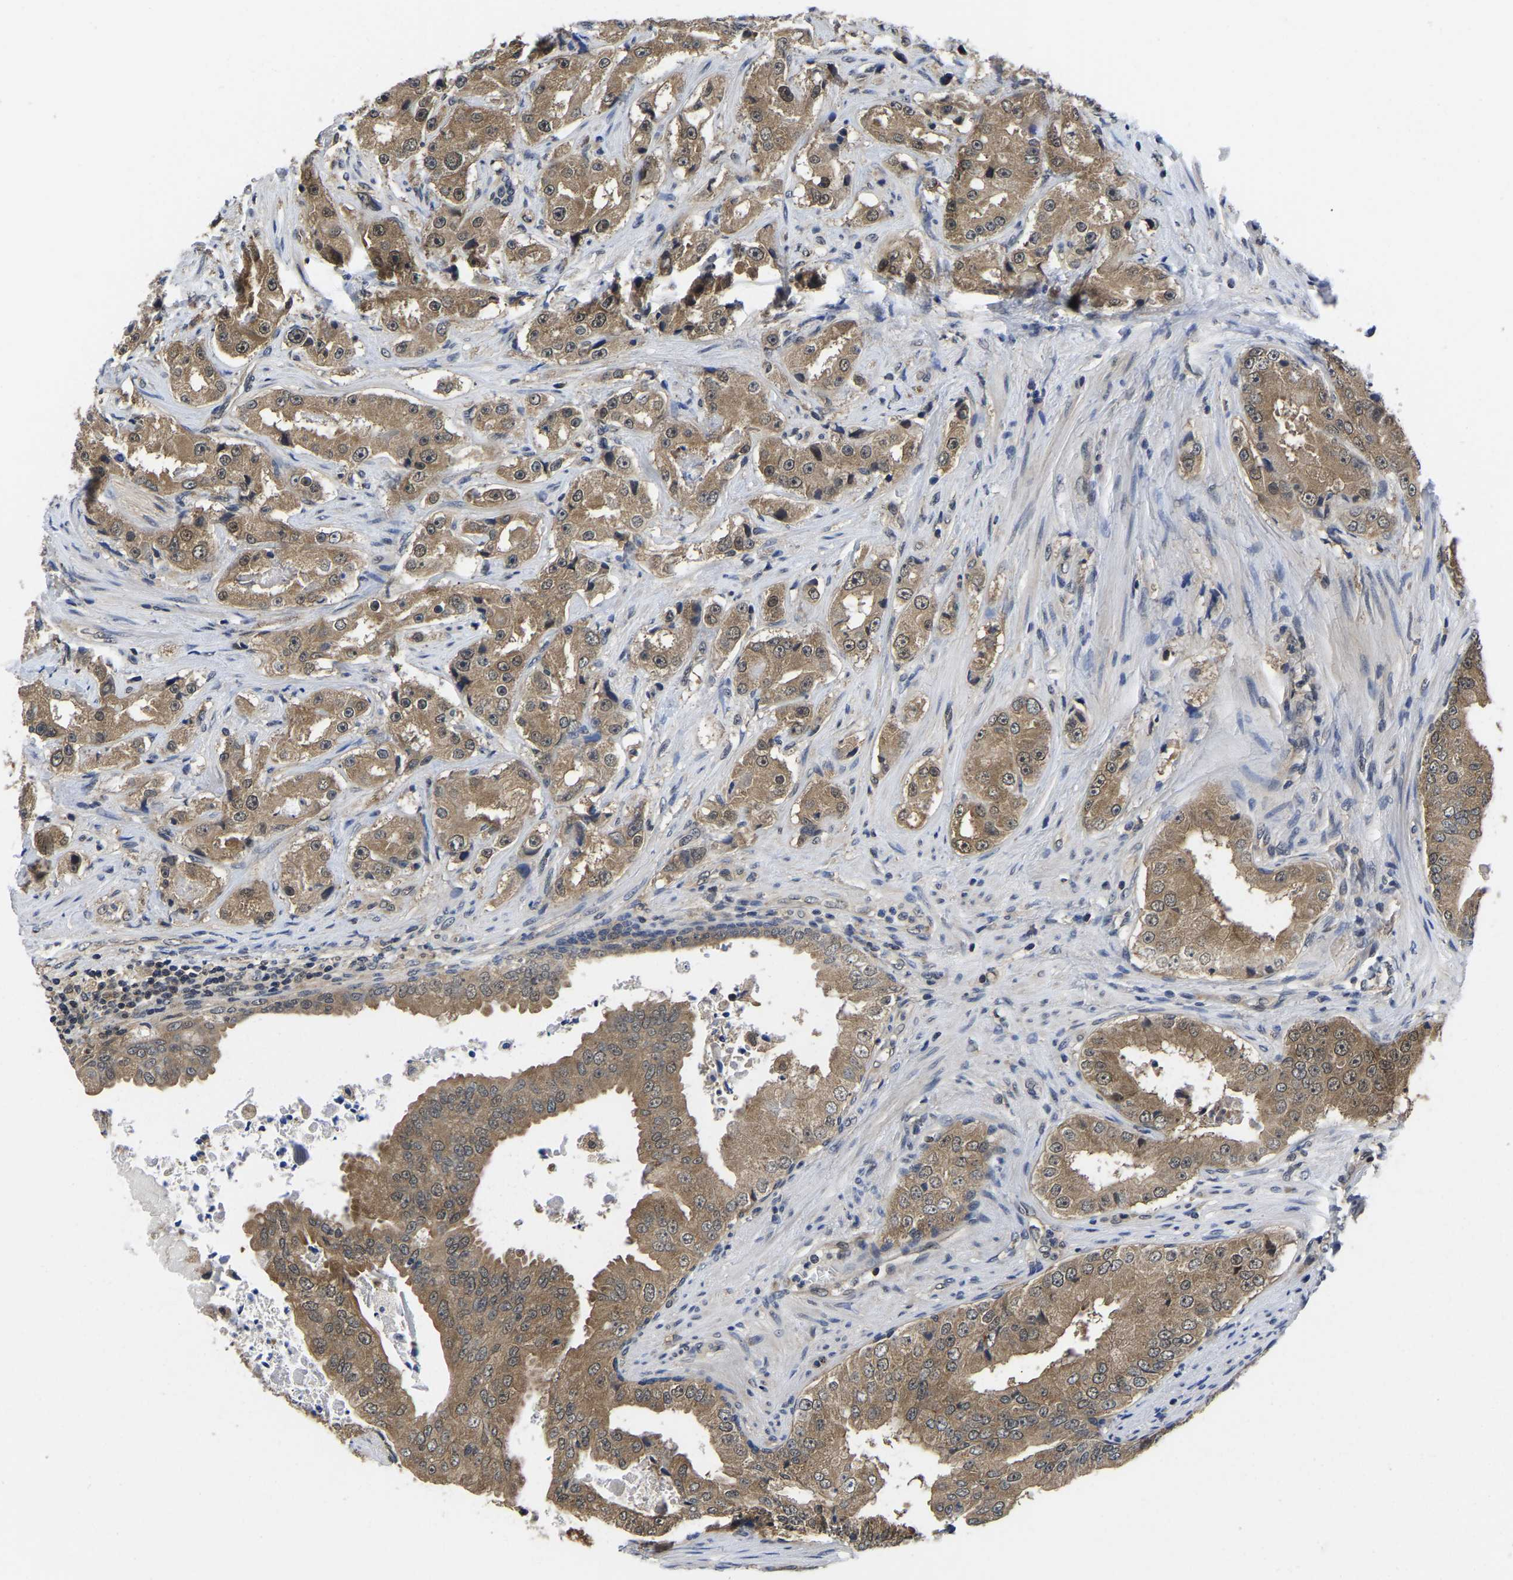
{"staining": {"intensity": "moderate", "quantity": ">75%", "location": "cytoplasmic/membranous,nuclear"}, "tissue": "prostate cancer", "cell_type": "Tumor cells", "image_type": "cancer", "snomed": [{"axis": "morphology", "description": "Adenocarcinoma, High grade"}, {"axis": "topography", "description": "Prostate"}], "caption": "DAB (3,3'-diaminobenzidine) immunohistochemical staining of high-grade adenocarcinoma (prostate) exhibits moderate cytoplasmic/membranous and nuclear protein positivity in about >75% of tumor cells.", "gene": "MCOLN2", "patient": {"sex": "male", "age": 73}}